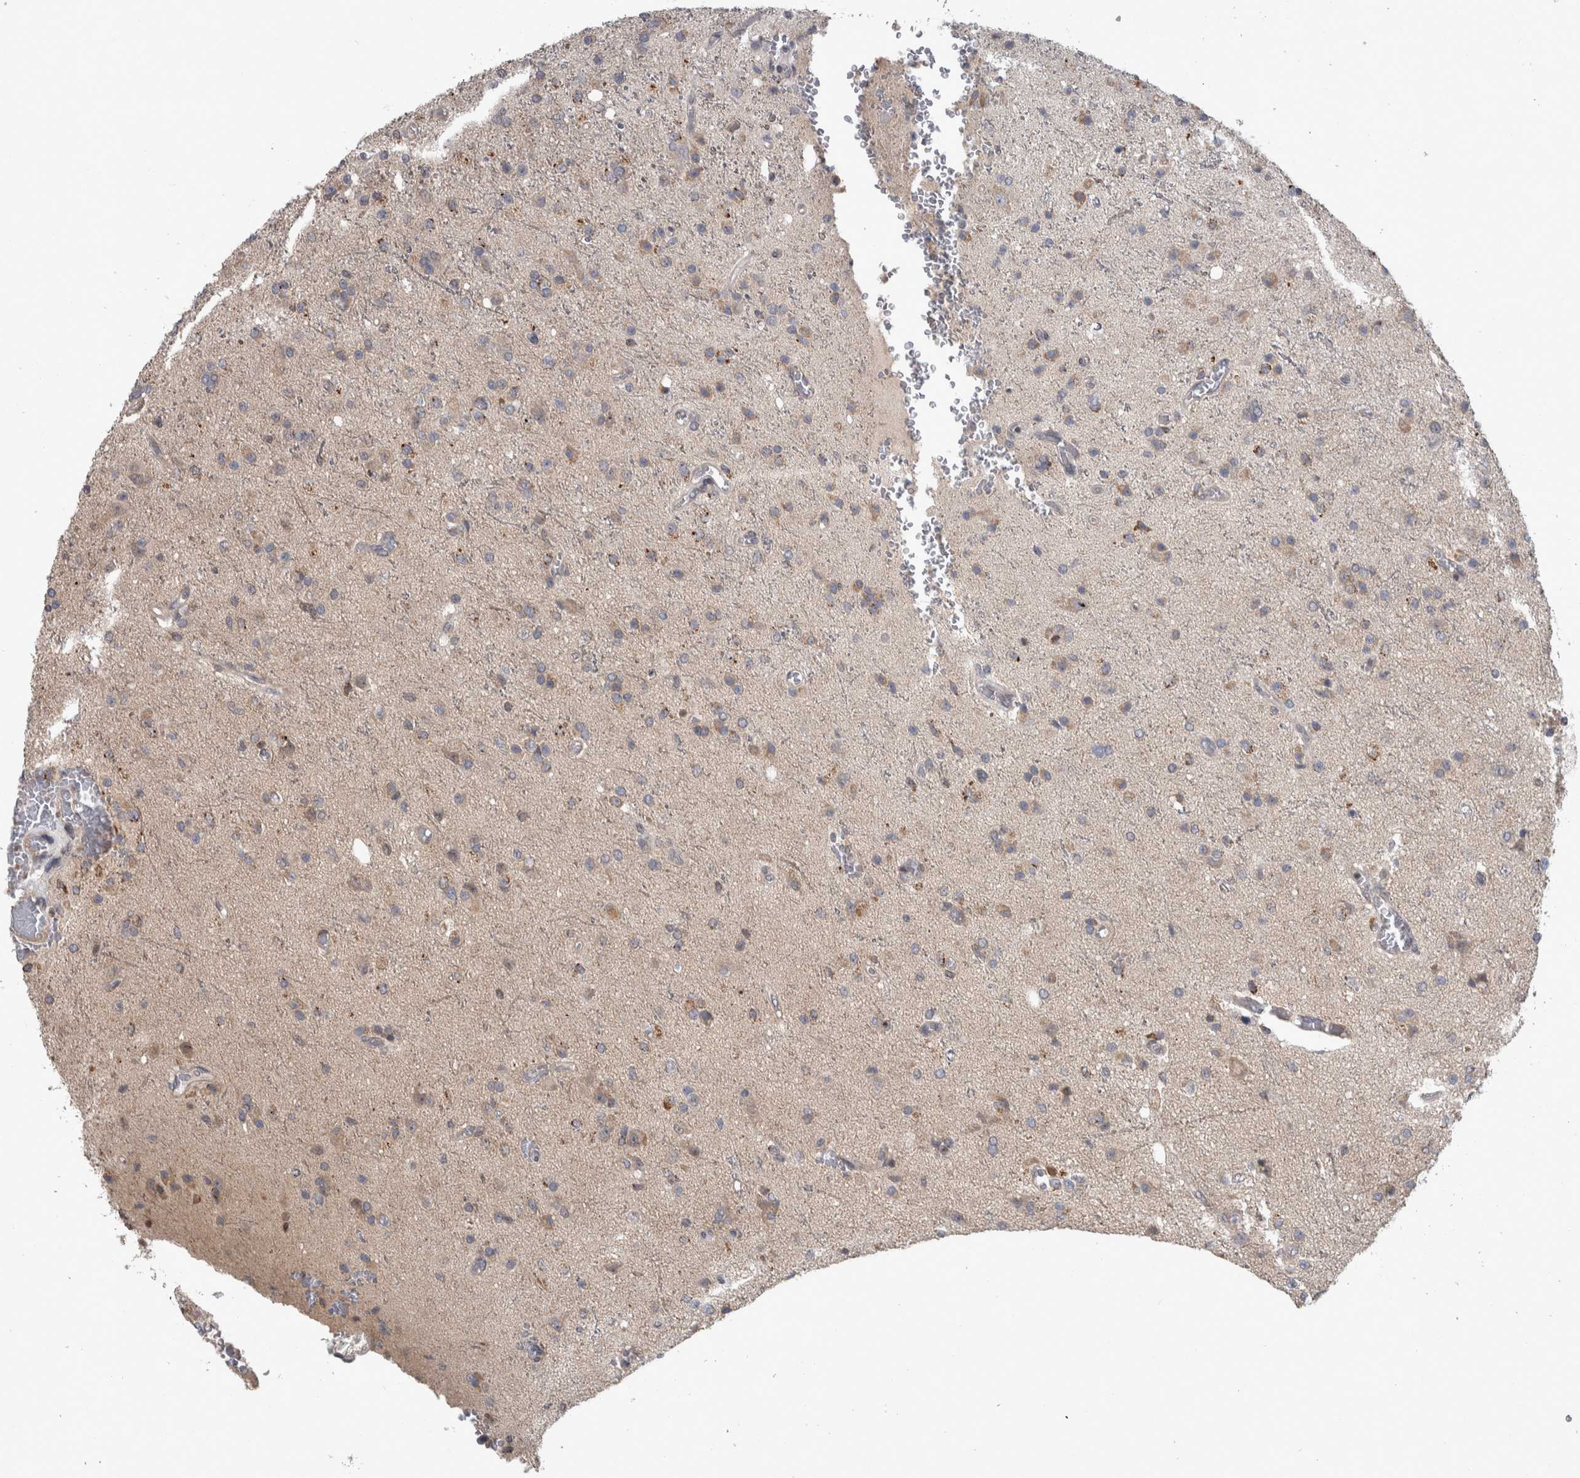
{"staining": {"intensity": "weak", "quantity": "25%-75%", "location": "cytoplasmic/membranous"}, "tissue": "glioma", "cell_type": "Tumor cells", "image_type": "cancer", "snomed": [{"axis": "morphology", "description": "Glioma, malignant, High grade"}, {"axis": "topography", "description": "Brain"}], "caption": "A brown stain highlights weak cytoplasmic/membranous expression of a protein in human glioma tumor cells.", "gene": "CWC27", "patient": {"sex": "male", "age": 47}}